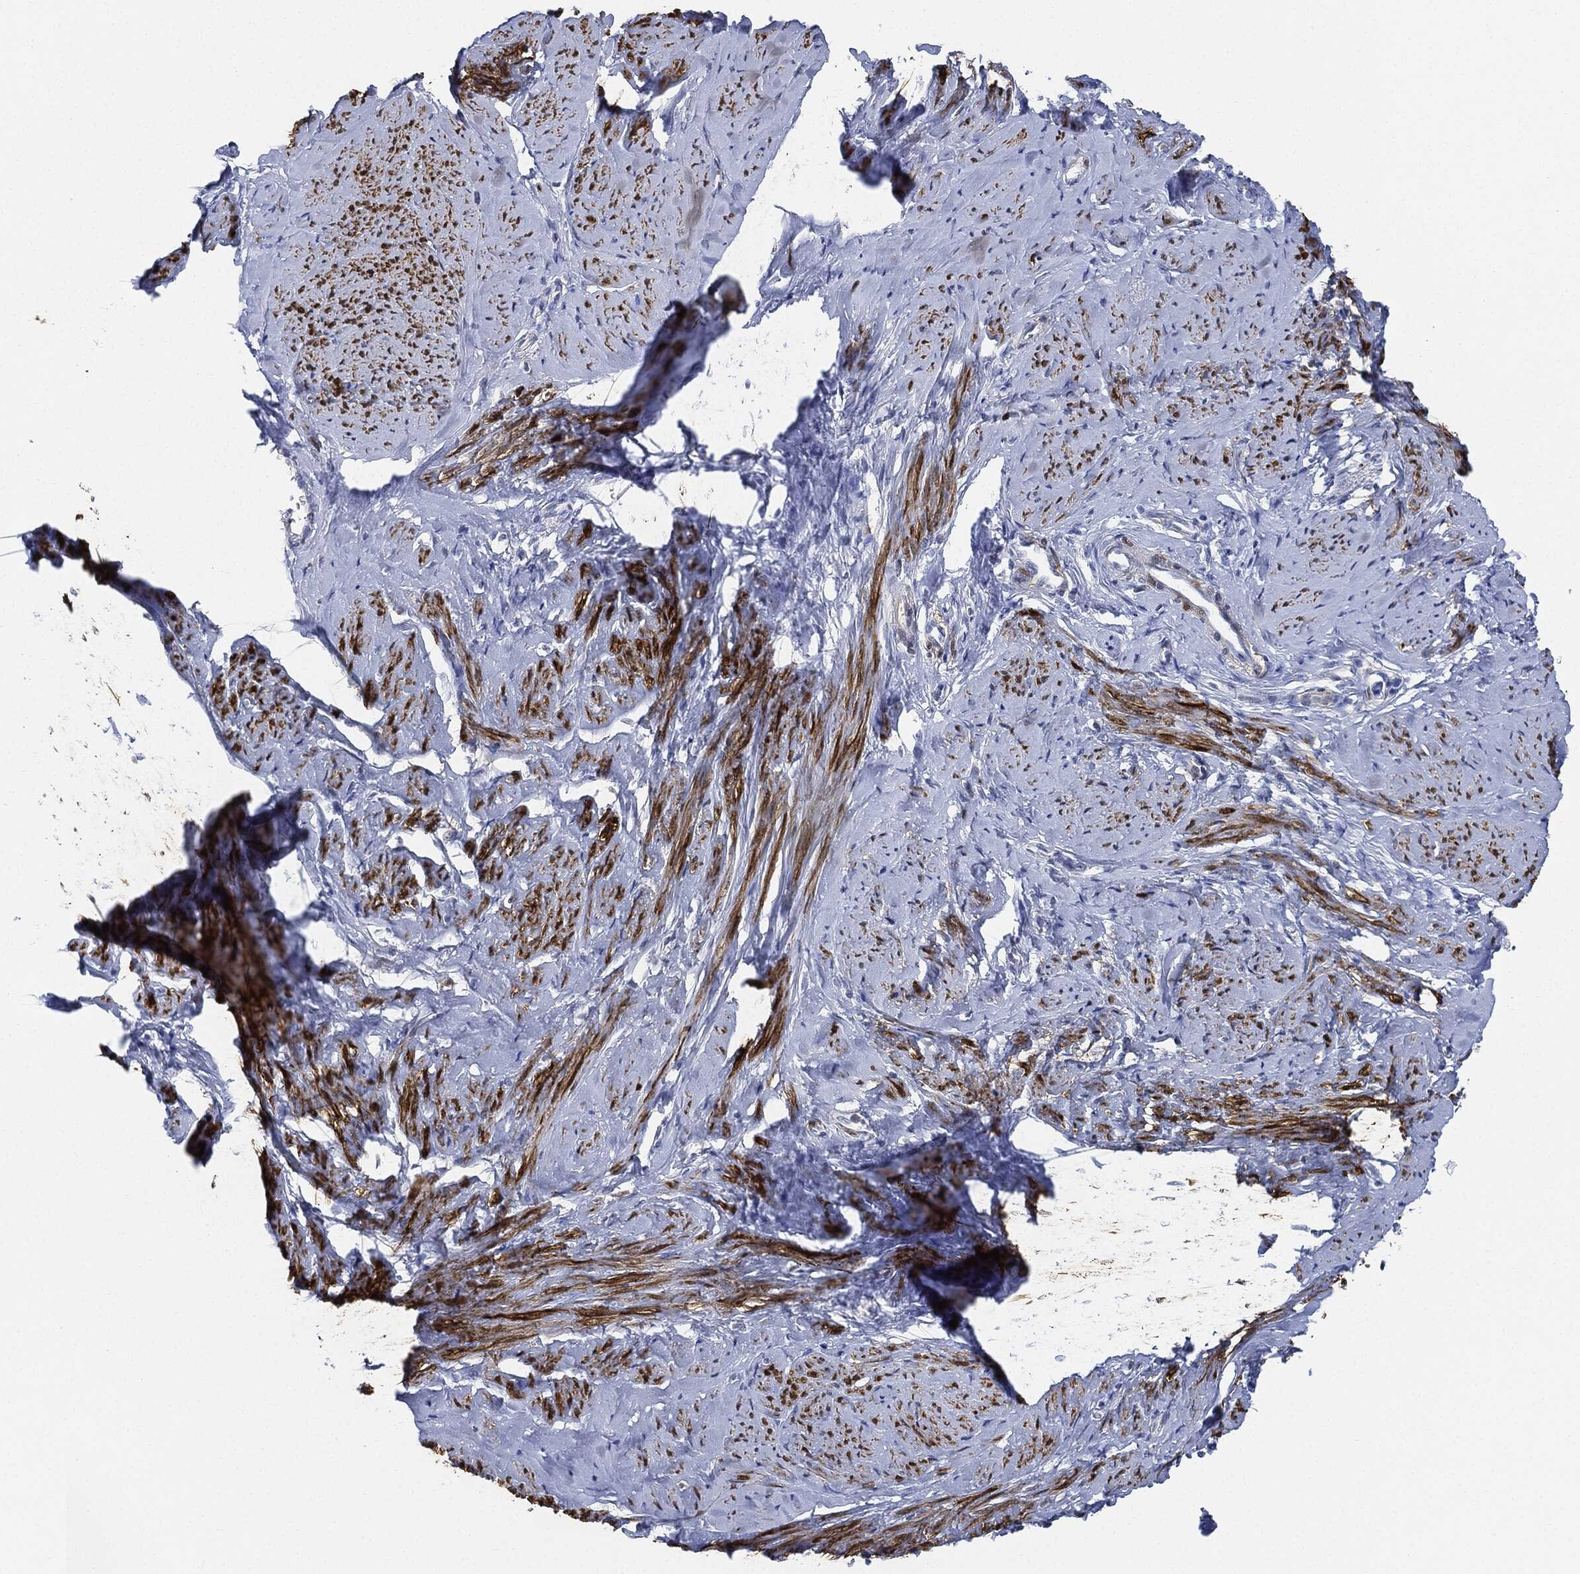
{"staining": {"intensity": "moderate", "quantity": ">75%", "location": "cytoplasmic/membranous,nuclear"}, "tissue": "smooth muscle", "cell_type": "Smooth muscle cells", "image_type": "normal", "snomed": [{"axis": "morphology", "description": "Normal tissue, NOS"}, {"axis": "topography", "description": "Smooth muscle"}], "caption": "Smooth muscle cells demonstrate moderate cytoplasmic/membranous,nuclear expression in about >75% of cells in unremarkable smooth muscle.", "gene": "TAGLN", "patient": {"sex": "female", "age": 48}}